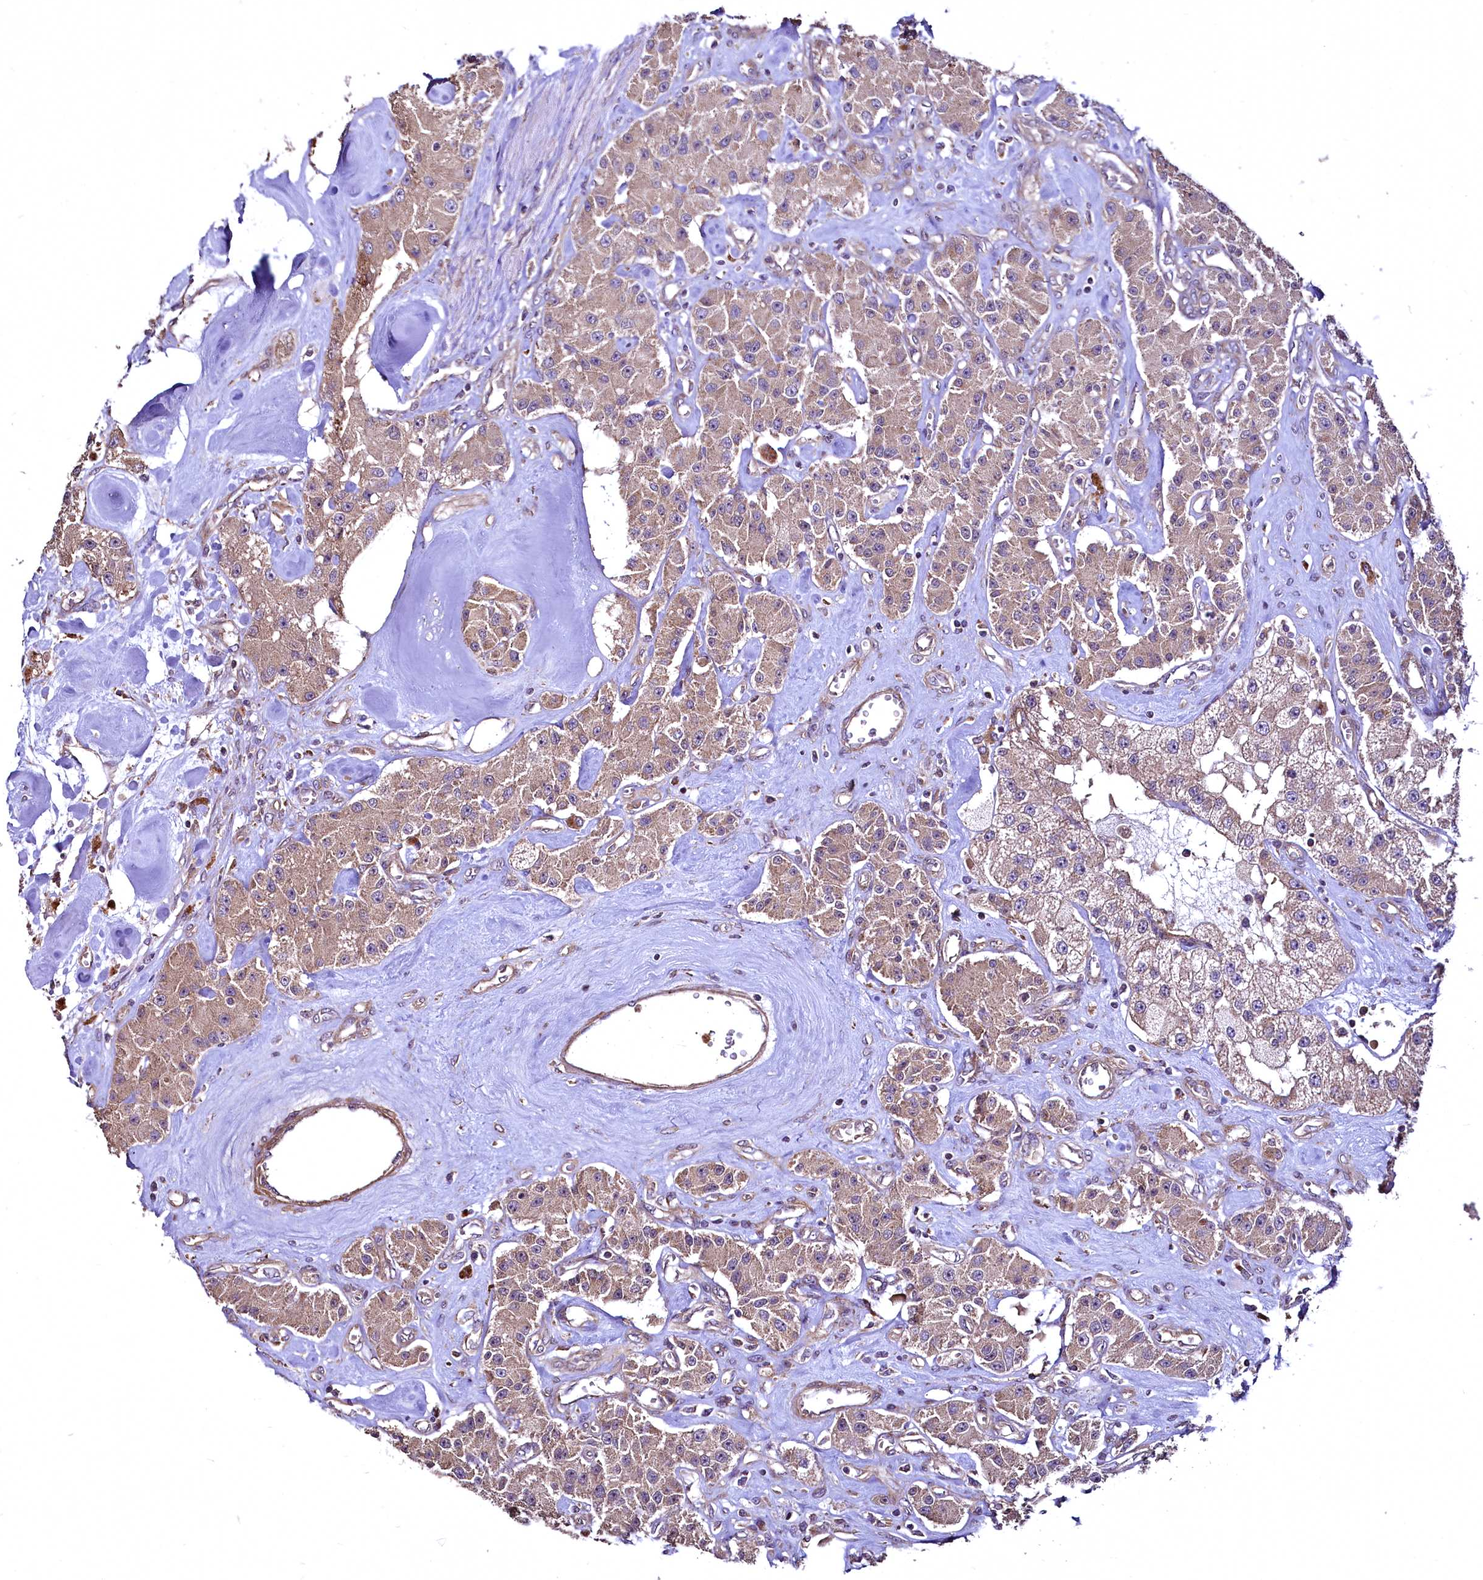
{"staining": {"intensity": "moderate", "quantity": ">75%", "location": "cytoplasmic/membranous"}, "tissue": "carcinoid", "cell_type": "Tumor cells", "image_type": "cancer", "snomed": [{"axis": "morphology", "description": "Carcinoid, malignant, NOS"}, {"axis": "topography", "description": "Pancreas"}], "caption": "Protein staining by immunohistochemistry exhibits moderate cytoplasmic/membranous expression in about >75% of tumor cells in carcinoid. (Stains: DAB in brown, nuclei in blue, Microscopy: brightfield microscopy at high magnification).", "gene": "TBCEL", "patient": {"sex": "male", "age": 41}}